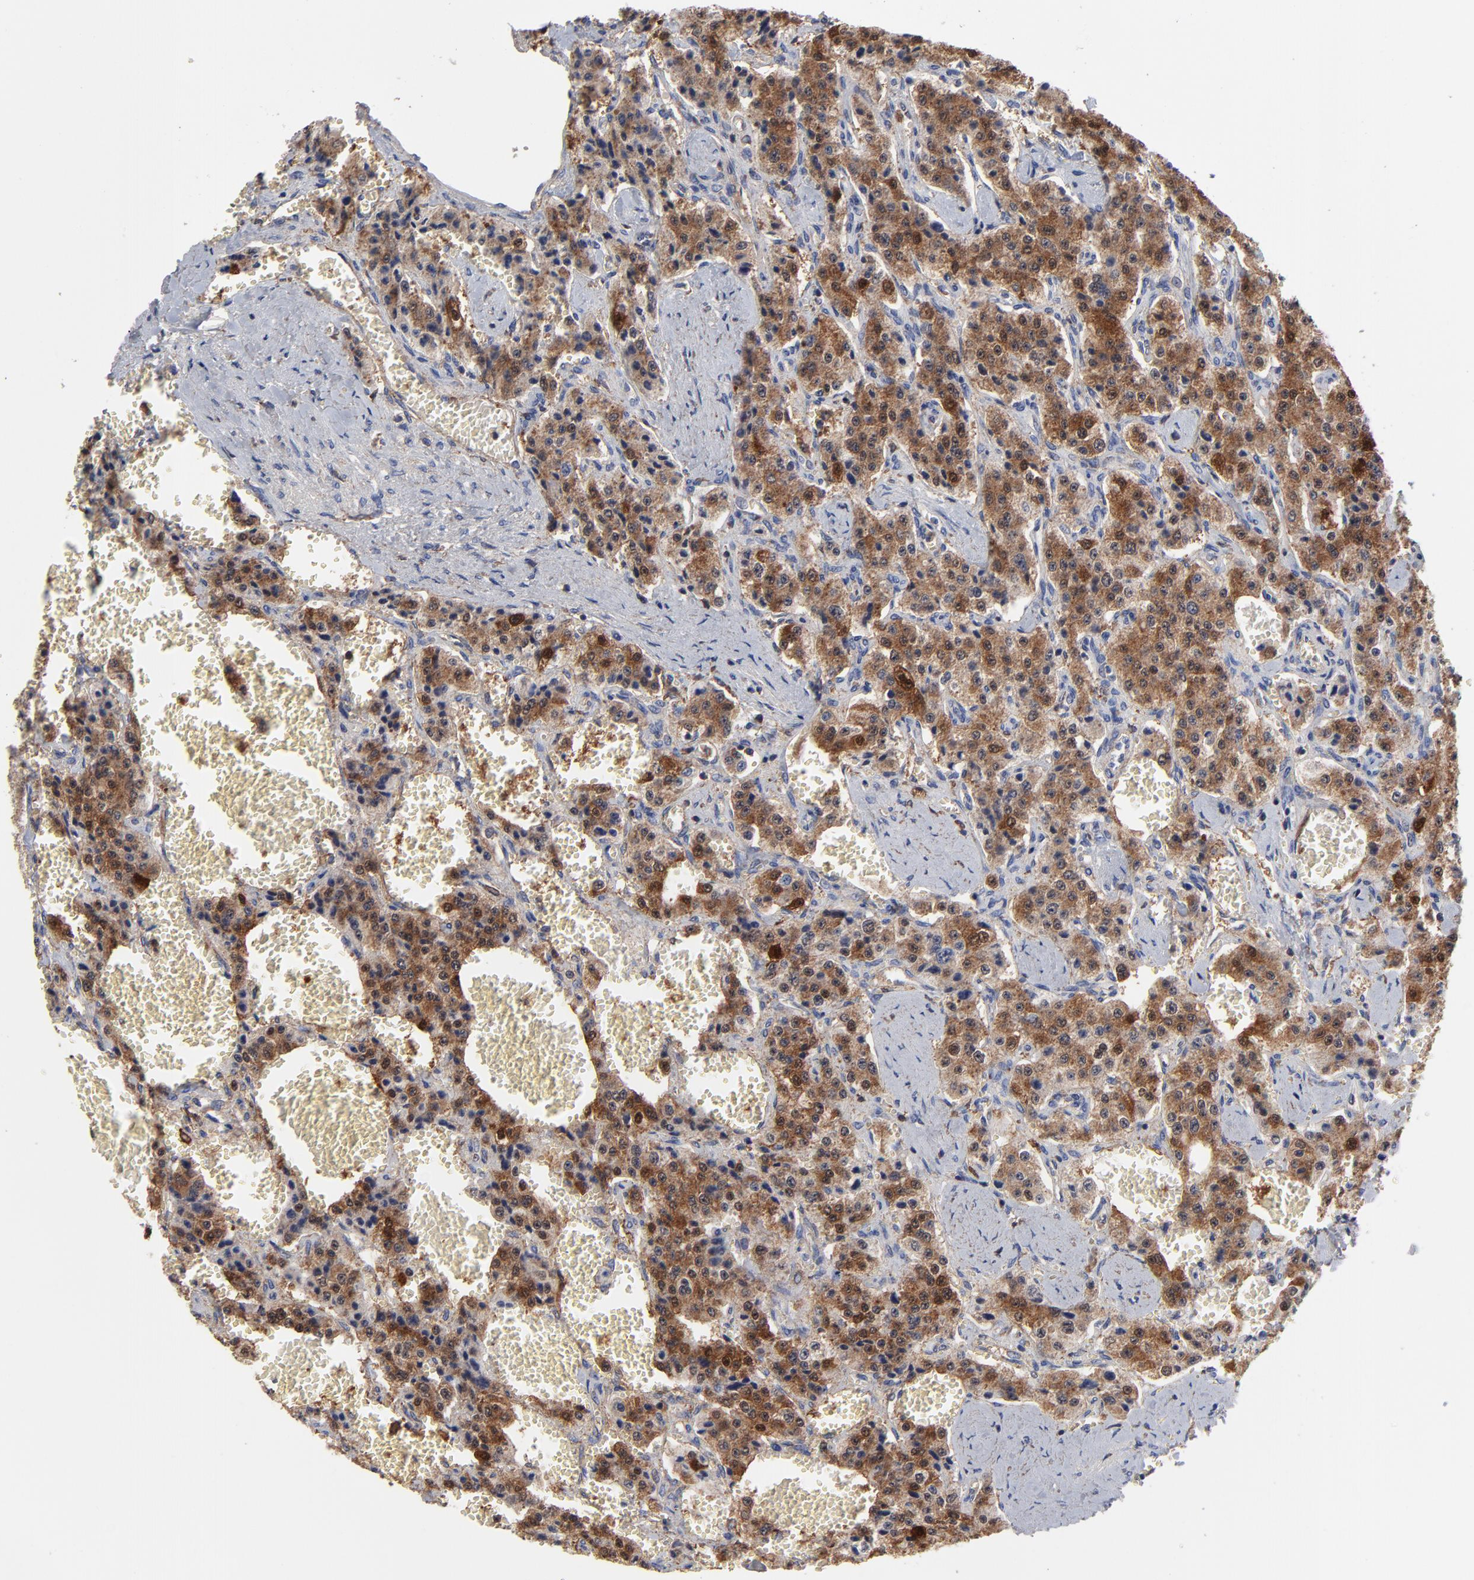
{"staining": {"intensity": "strong", "quantity": ">75%", "location": "cytoplasmic/membranous"}, "tissue": "carcinoid", "cell_type": "Tumor cells", "image_type": "cancer", "snomed": [{"axis": "morphology", "description": "Carcinoid, malignant, NOS"}, {"axis": "topography", "description": "Small intestine"}], "caption": "Immunohistochemistry of carcinoid (malignant) displays high levels of strong cytoplasmic/membranous staining in about >75% of tumor cells. The protein is shown in brown color, while the nuclei are stained blue.", "gene": "ASL", "patient": {"sex": "male", "age": 52}}